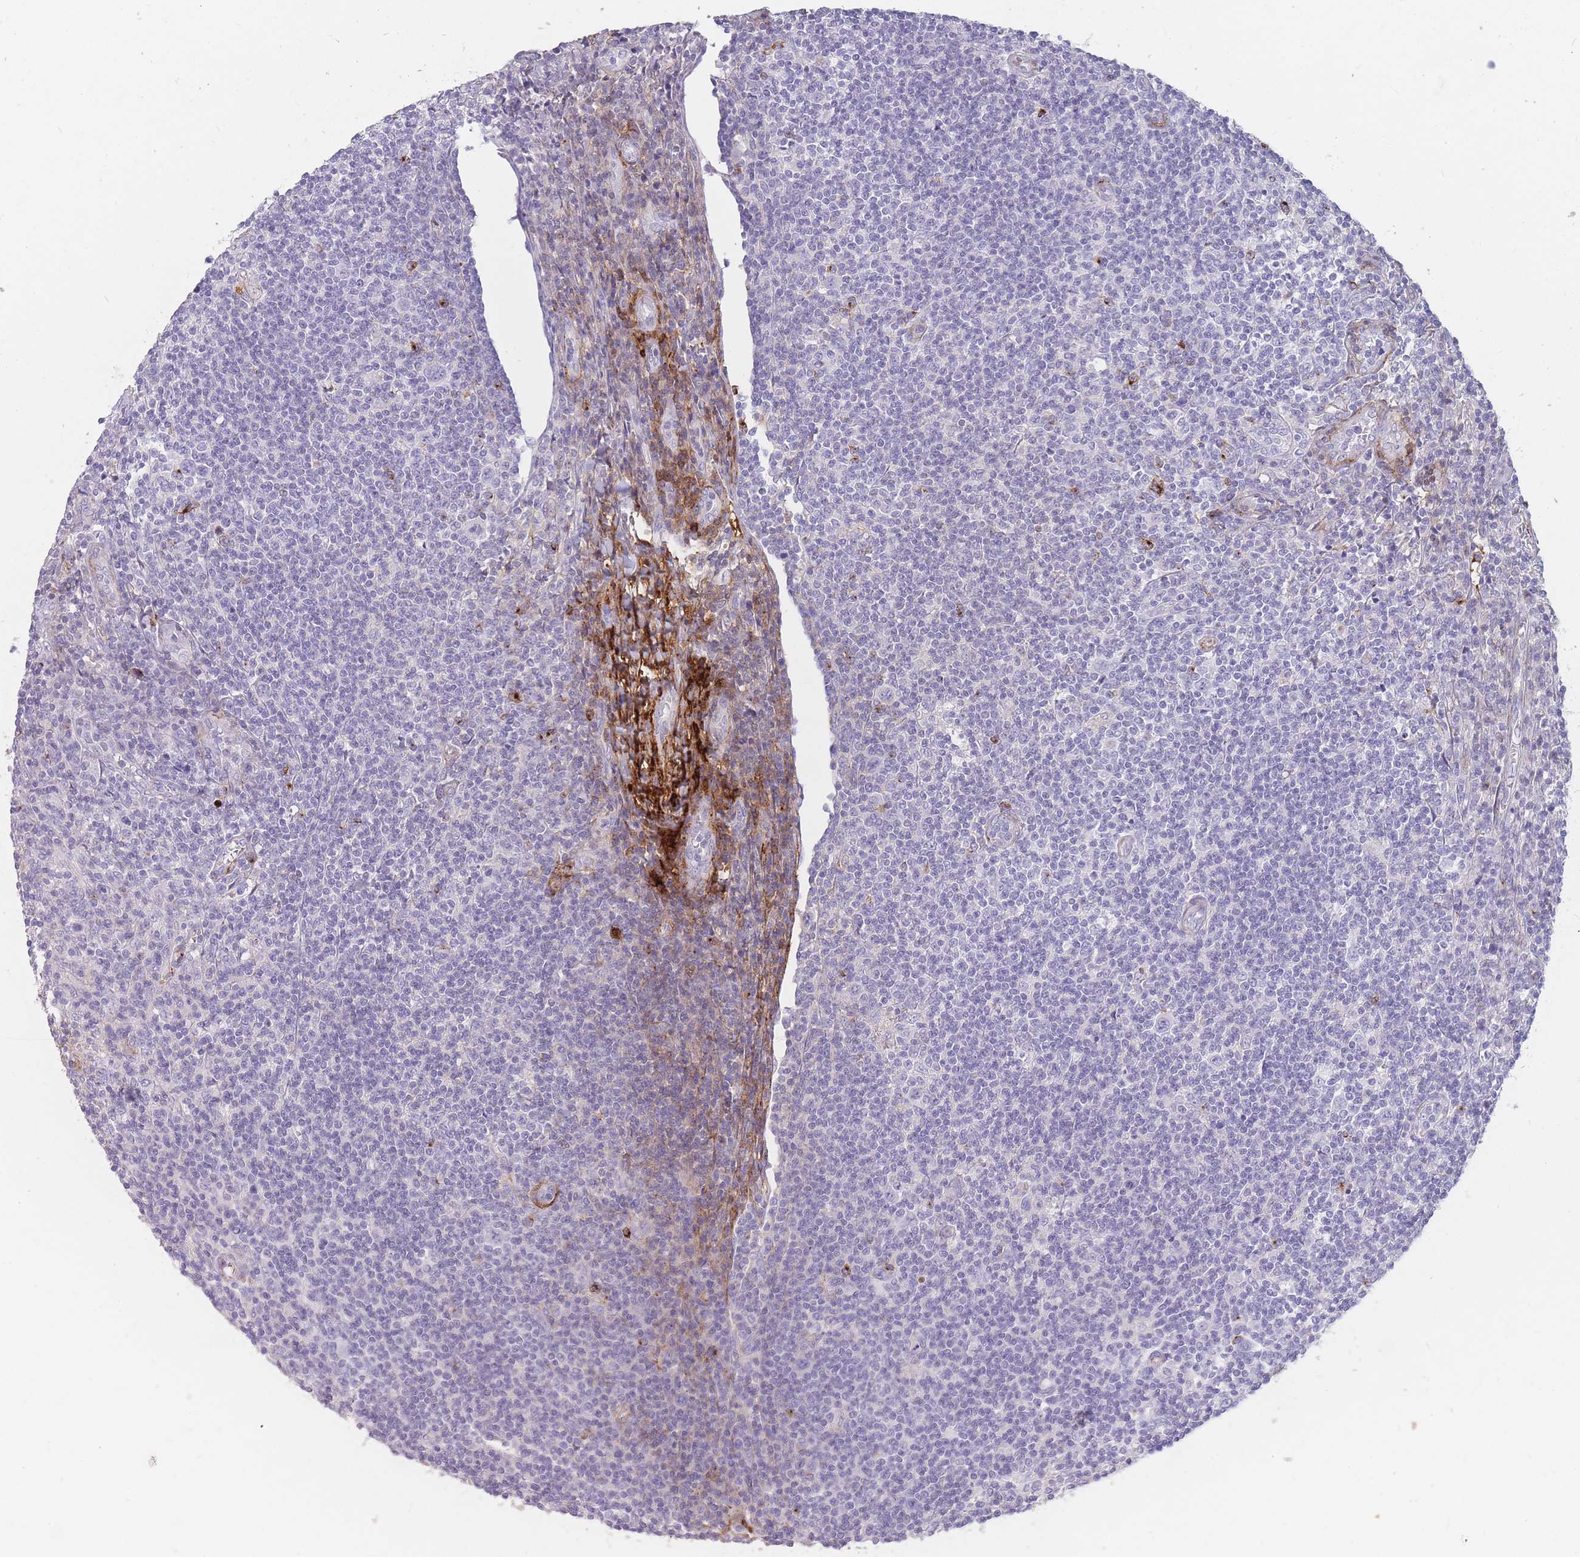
{"staining": {"intensity": "negative", "quantity": "none", "location": "none"}, "tissue": "lymphoma", "cell_type": "Tumor cells", "image_type": "cancer", "snomed": [{"axis": "morphology", "description": "Hodgkin's disease, NOS"}, {"axis": "topography", "description": "Lymph node"}], "caption": "Tumor cells are negative for brown protein staining in lymphoma. The staining was performed using DAB to visualize the protein expression in brown, while the nuclei were stained in blue with hematoxylin (Magnification: 20x).", "gene": "PRG4", "patient": {"sex": "male", "age": 83}}